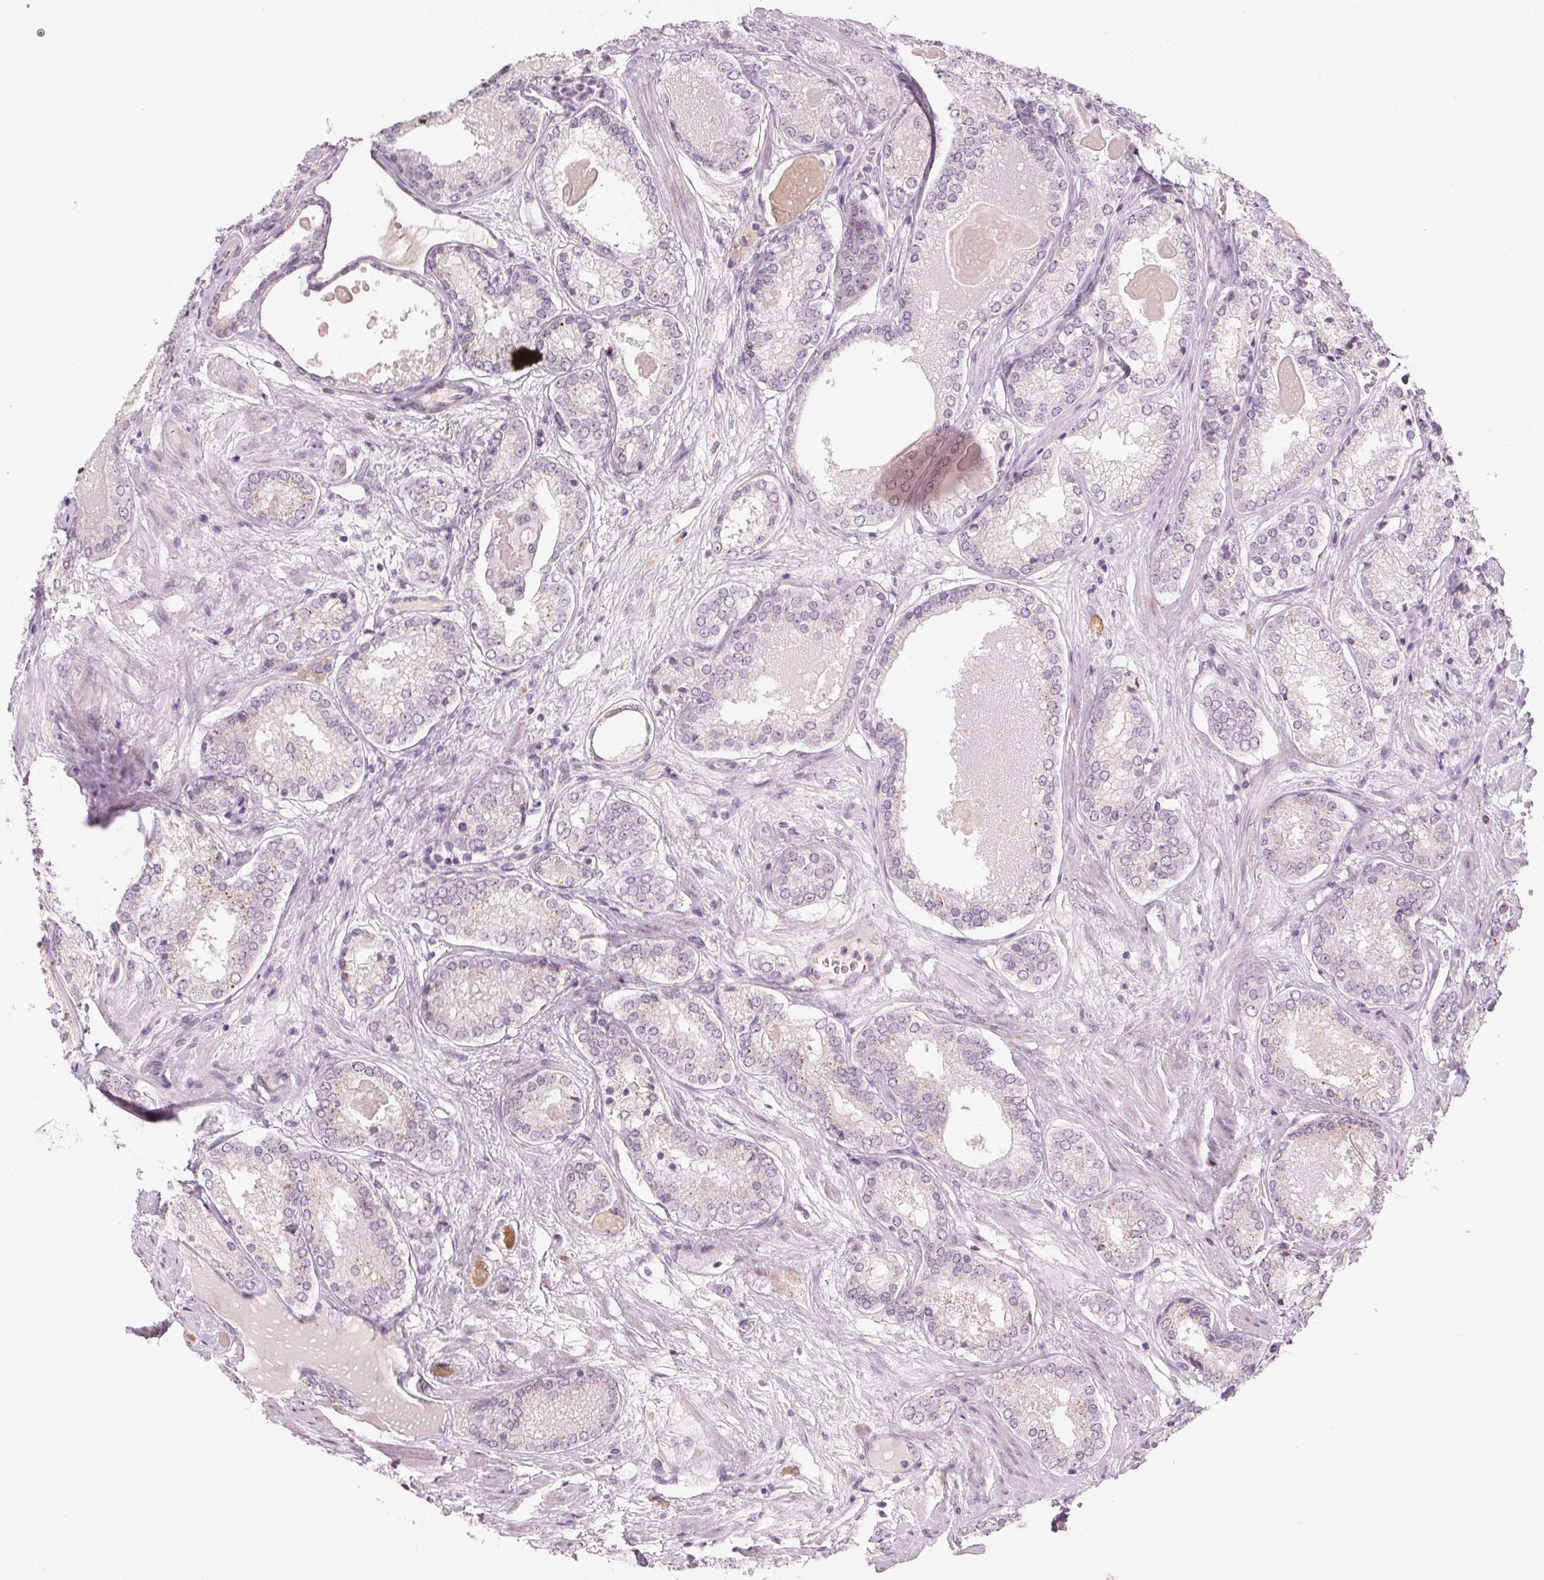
{"staining": {"intensity": "weak", "quantity": "<25%", "location": "cytoplasmic/membranous"}, "tissue": "prostate cancer", "cell_type": "Tumor cells", "image_type": "cancer", "snomed": [{"axis": "morphology", "description": "Adenocarcinoma, NOS"}, {"axis": "morphology", "description": "Adenocarcinoma, Low grade"}, {"axis": "topography", "description": "Prostate"}], "caption": "Immunohistochemistry (IHC) image of adenocarcinoma (low-grade) (prostate) stained for a protein (brown), which displays no expression in tumor cells. The staining is performed using DAB brown chromogen with nuclei counter-stained in using hematoxylin.", "gene": "HSF5", "patient": {"sex": "male", "age": 68}}